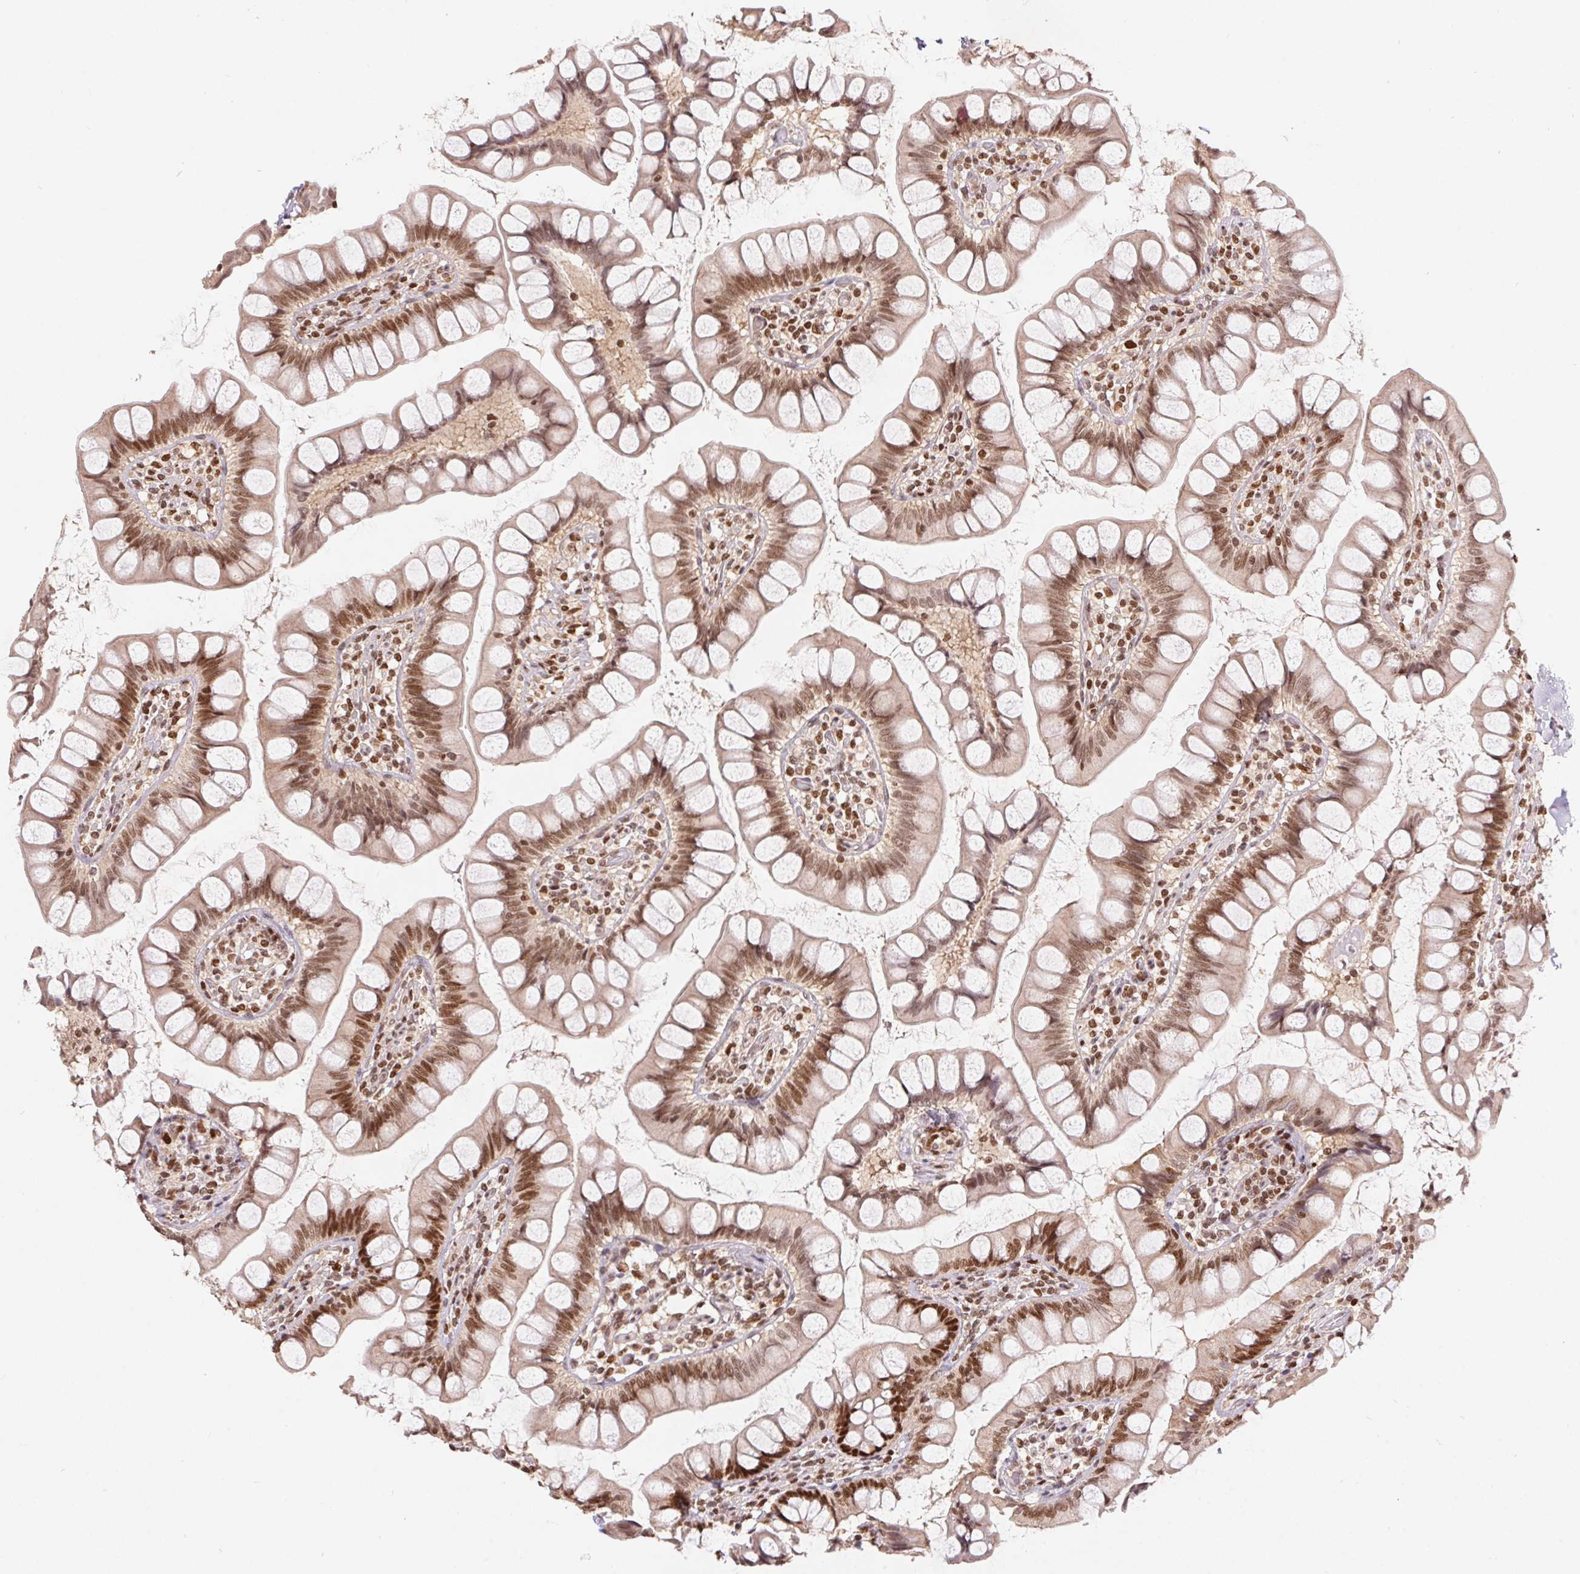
{"staining": {"intensity": "moderate", "quantity": ">75%", "location": "nuclear"}, "tissue": "small intestine", "cell_type": "Glandular cells", "image_type": "normal", "snomed": [{"axis": "morphology", "description": "Normal tissue, NOS"}, {"axis": "topography", "description": "Small intestine"}], "caption": "Immunohistochemical staining of benign small intestine demonstrates >75% levels of moderate nuclear protein staining in about >75% of glandular cells.", "gene": "POLD3", "patient": {"sex": "male", "age": 70}}